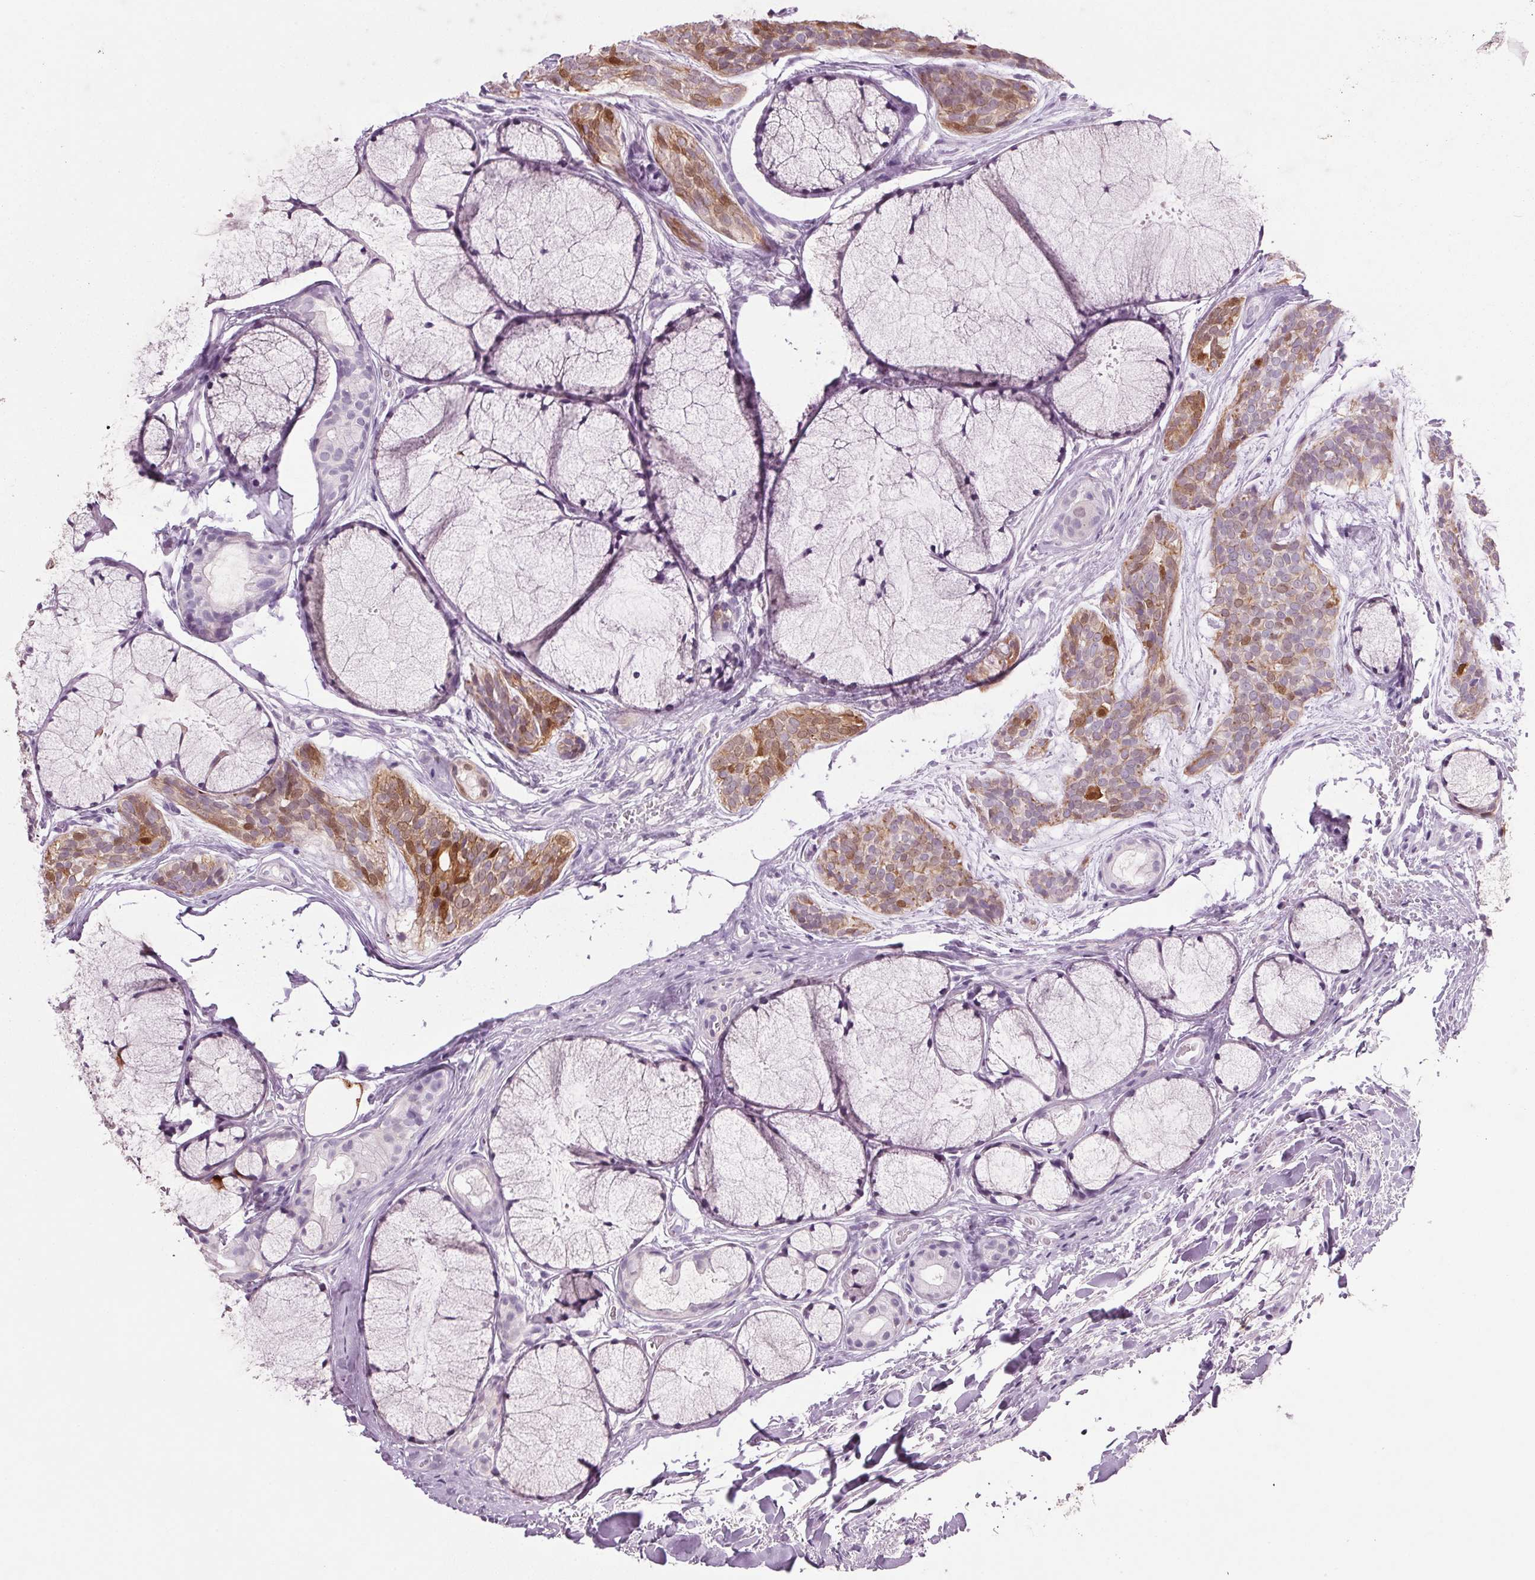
{"staining": {"intensity": "moderate", "quantity": "25%-75%", "location": "cytoplasmic/membranous,nuclear"}, "tissue": "head and neck cancer", "cell_type": "Tumor cells", "image_type": "cancer", "snomed": [{"axis": "morphology", "description": "Adenocarcinoma, NOS"}, {"axis": "topography", "description": "Head-Neck"}], "caption": "An image showing moderate cytoplasmic/membranous and nuclear staining in about 25%-75% of tumor cells in head and neck cancer, as visualized by brown immunohistochemical staining.", "gene": "PPP1R1A", "patient": {"sex": "male", "age": 66}}